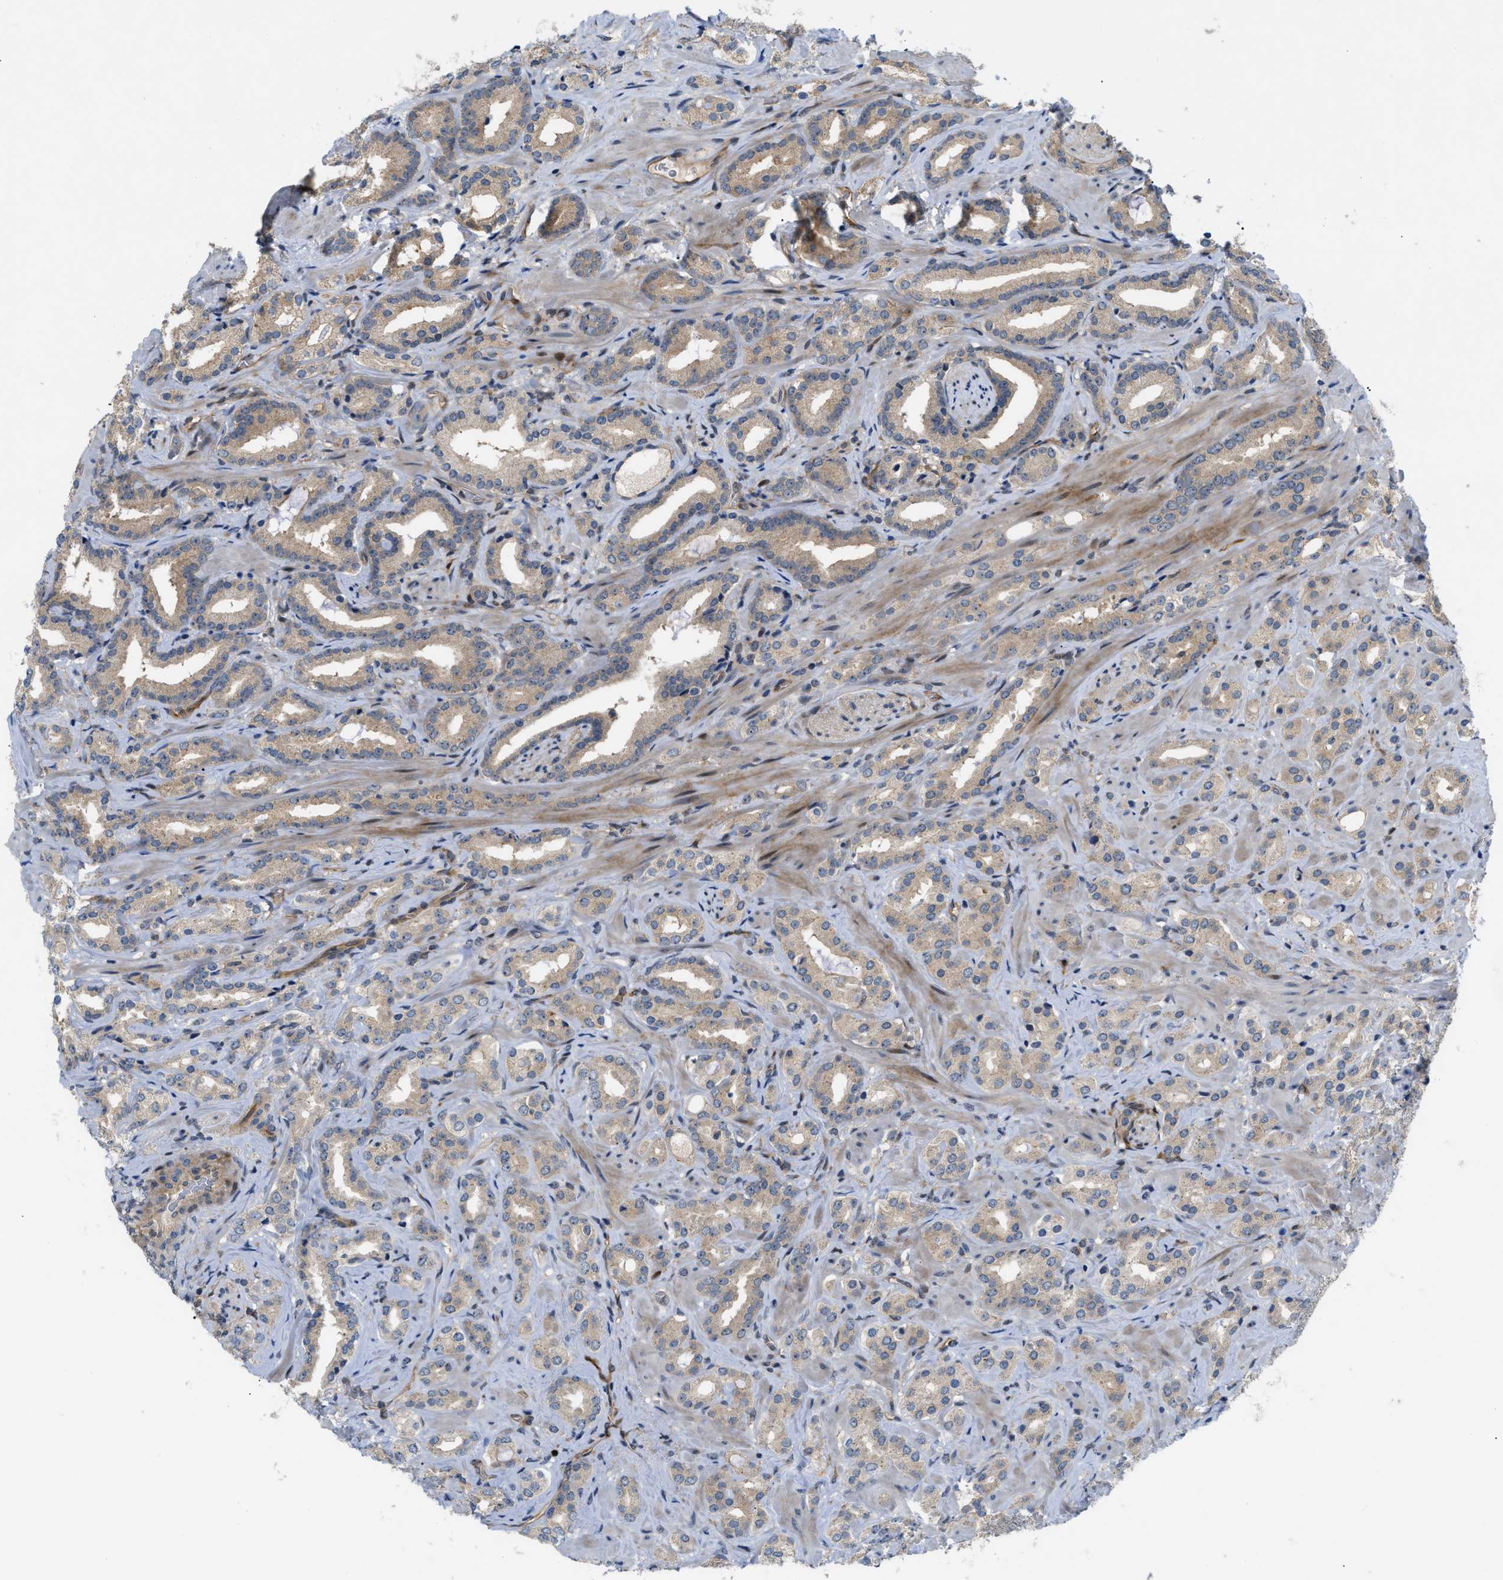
{"staining": {"intensity": "weak", "quantity": ">75%", "location": "cytoplasmic/membranous"}, "tissue": "prostate cancer", "cell_type": "Tumor cells", "image_type": "cancer", "snomed": [{"axis": "morphology", "description": "Adenocarcinoma, High grade"}, {"axis": "topography", "description": "Prostate"}], "caption": "A histopathology image of adenocarcinoma (high-grade) (prostate) stained for a protein shows weak cytoplasmic/membranous brown staining in tumor cells. (Stains: DAB in brown, nuclei in blue, Microscopy: brightfield microscopy at high magnification).", "gene": "TRAK2", "patient": {"sex": "male", "age": 64}}